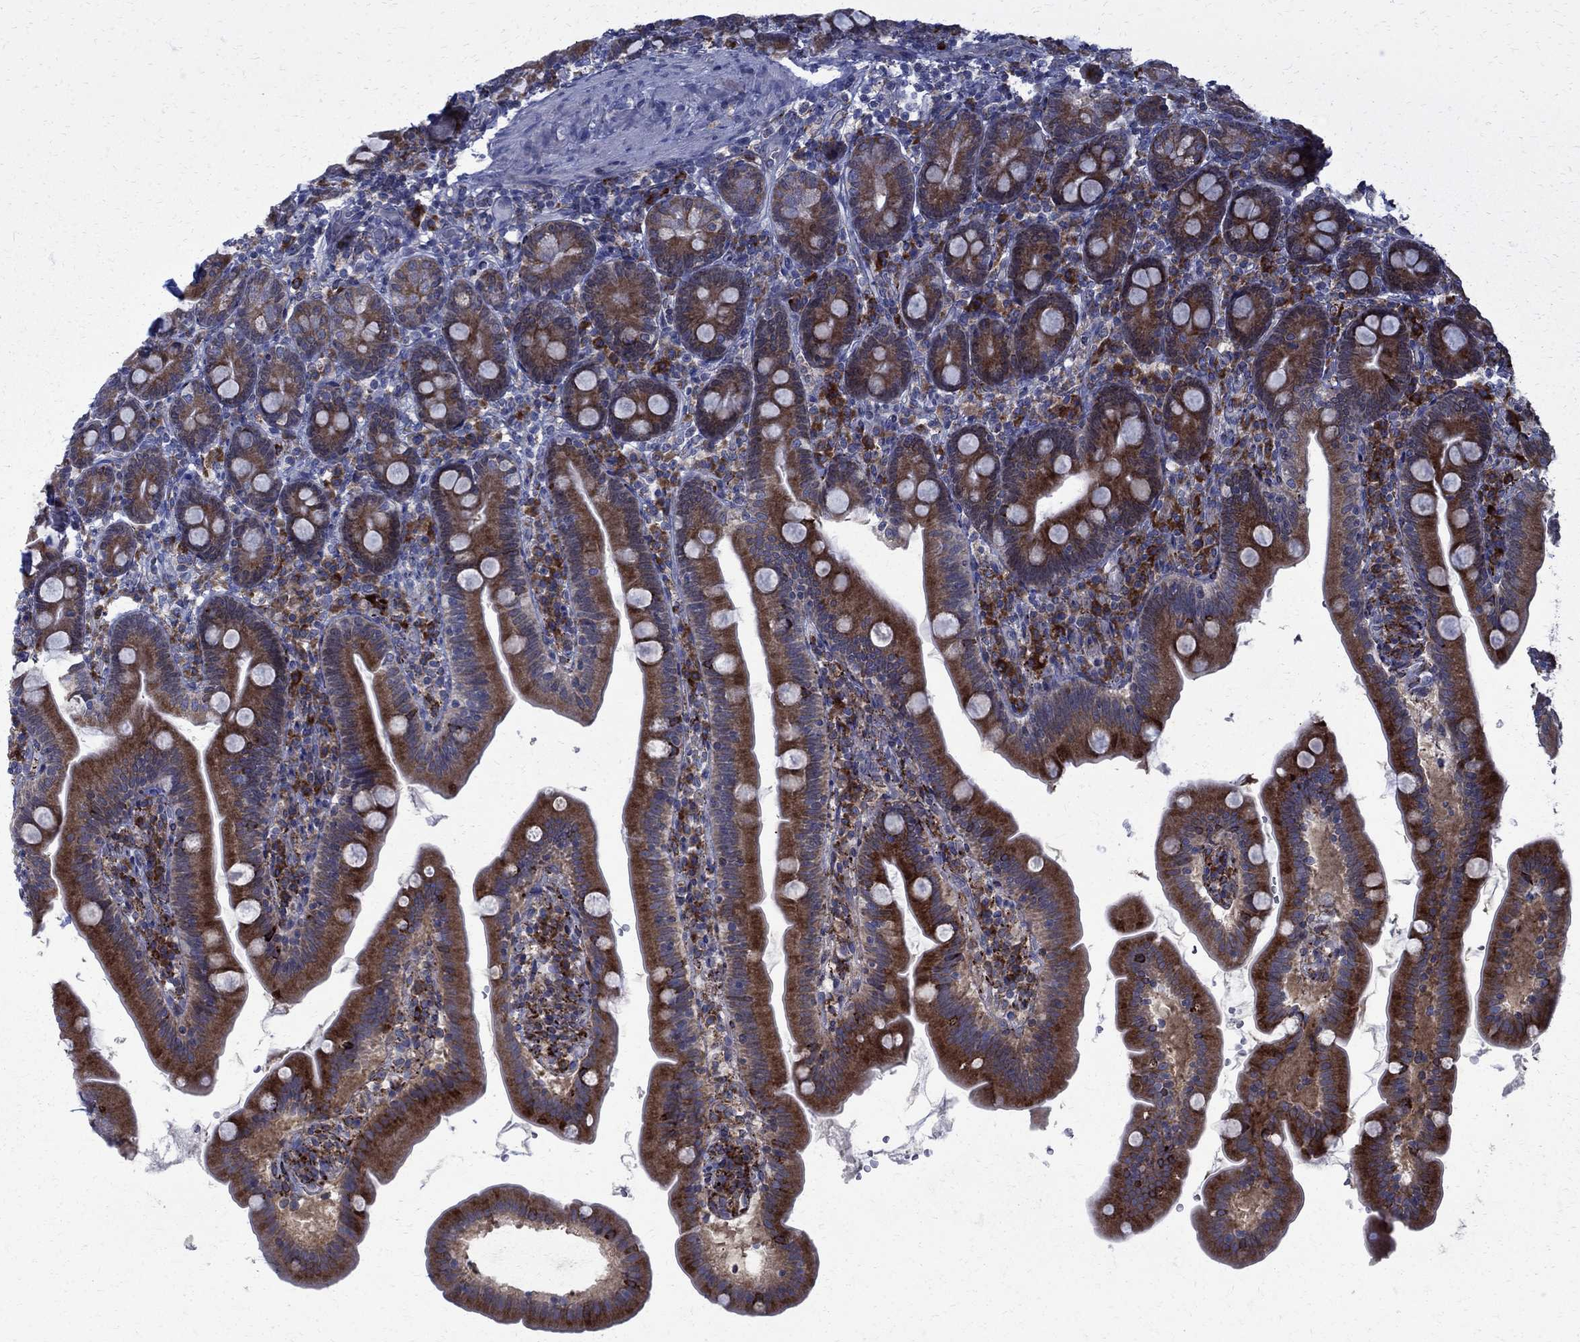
{"staining": {"intensity": "strong", "quantity": ">75%", "location": "cytoplasmic/membranous"}, "tissue": "duodenum", "cell_type": "Glandular cells", "image_type": "normal", "snomed": [{"axis": "morphology", "description": "Normal tissue, NOS"}, {"axis": "topography", "description": "Duodenum"}], "caption": "Immunohistochemistry (IHC) micrograph of benign duodenum: duodenum stained using IHC displays high levels of strong protein expression localized specifically in the cytoplasmic/membranous of glandular cells, appearing as a cytoplasmic/membranous brown color.", "gene": "CAB39L", "patient": {"sex": "female", "age": 67}}